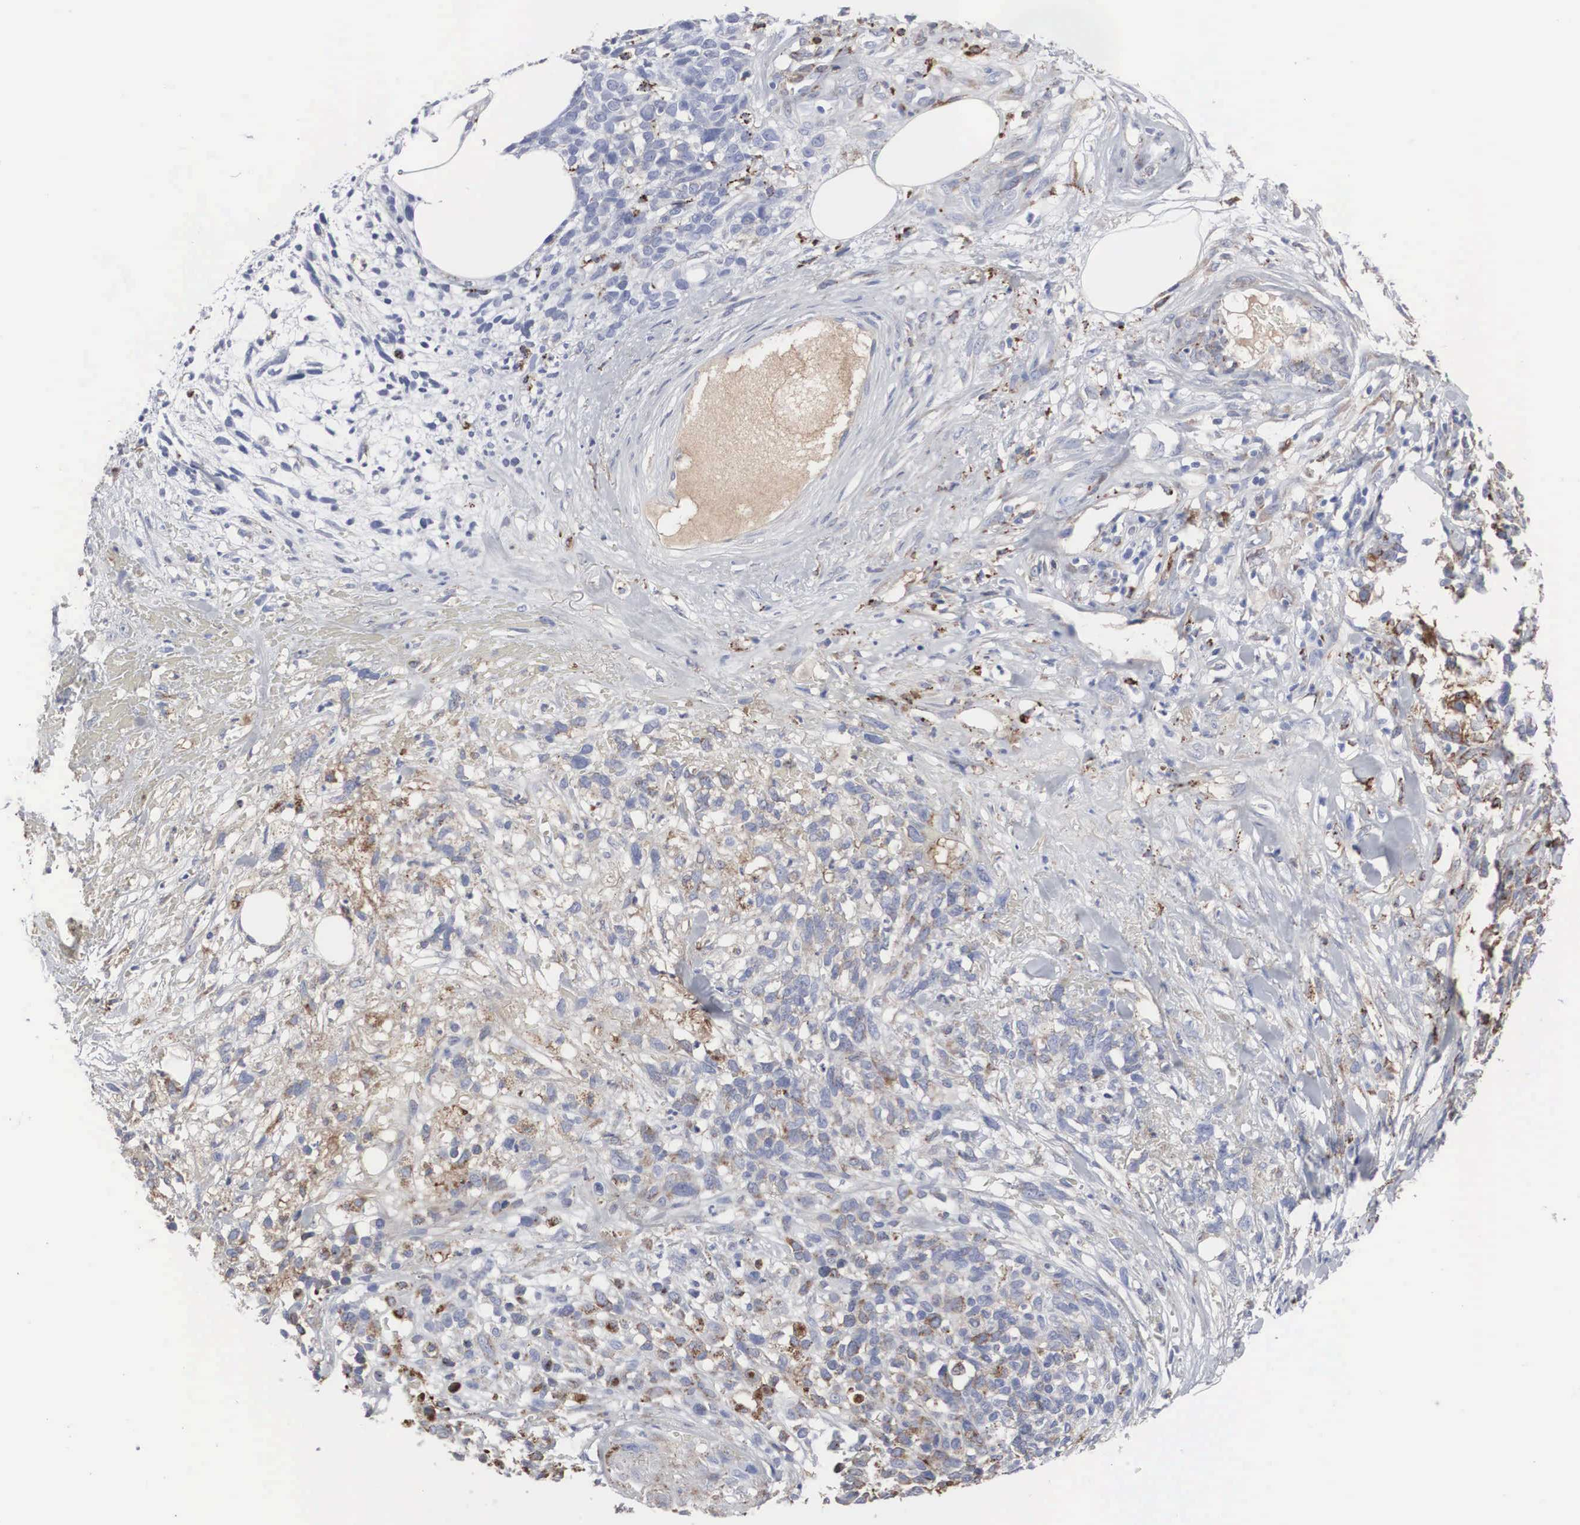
{"staining": {"intensity": "moderate", "quantity": "25%-75%", "location": "cytoplasmic/membranous"}, "tissue": "melanoma", "cell_type": "Tumor cells", "image_type": "cancer", "snomed": [{"axis": "morphology", "description": "Malignant melanoma, NOS"}, {"axis": "topography", "description": "Skin"}], "caption": "Tumor cells exhibit medium levels of moderate cytoplasmic/membranous positivity in about 25%-75% of cells in malignant melanoma.", "gene": "LGALS3BP", "patient": {"sex": "female", "age": 85}}